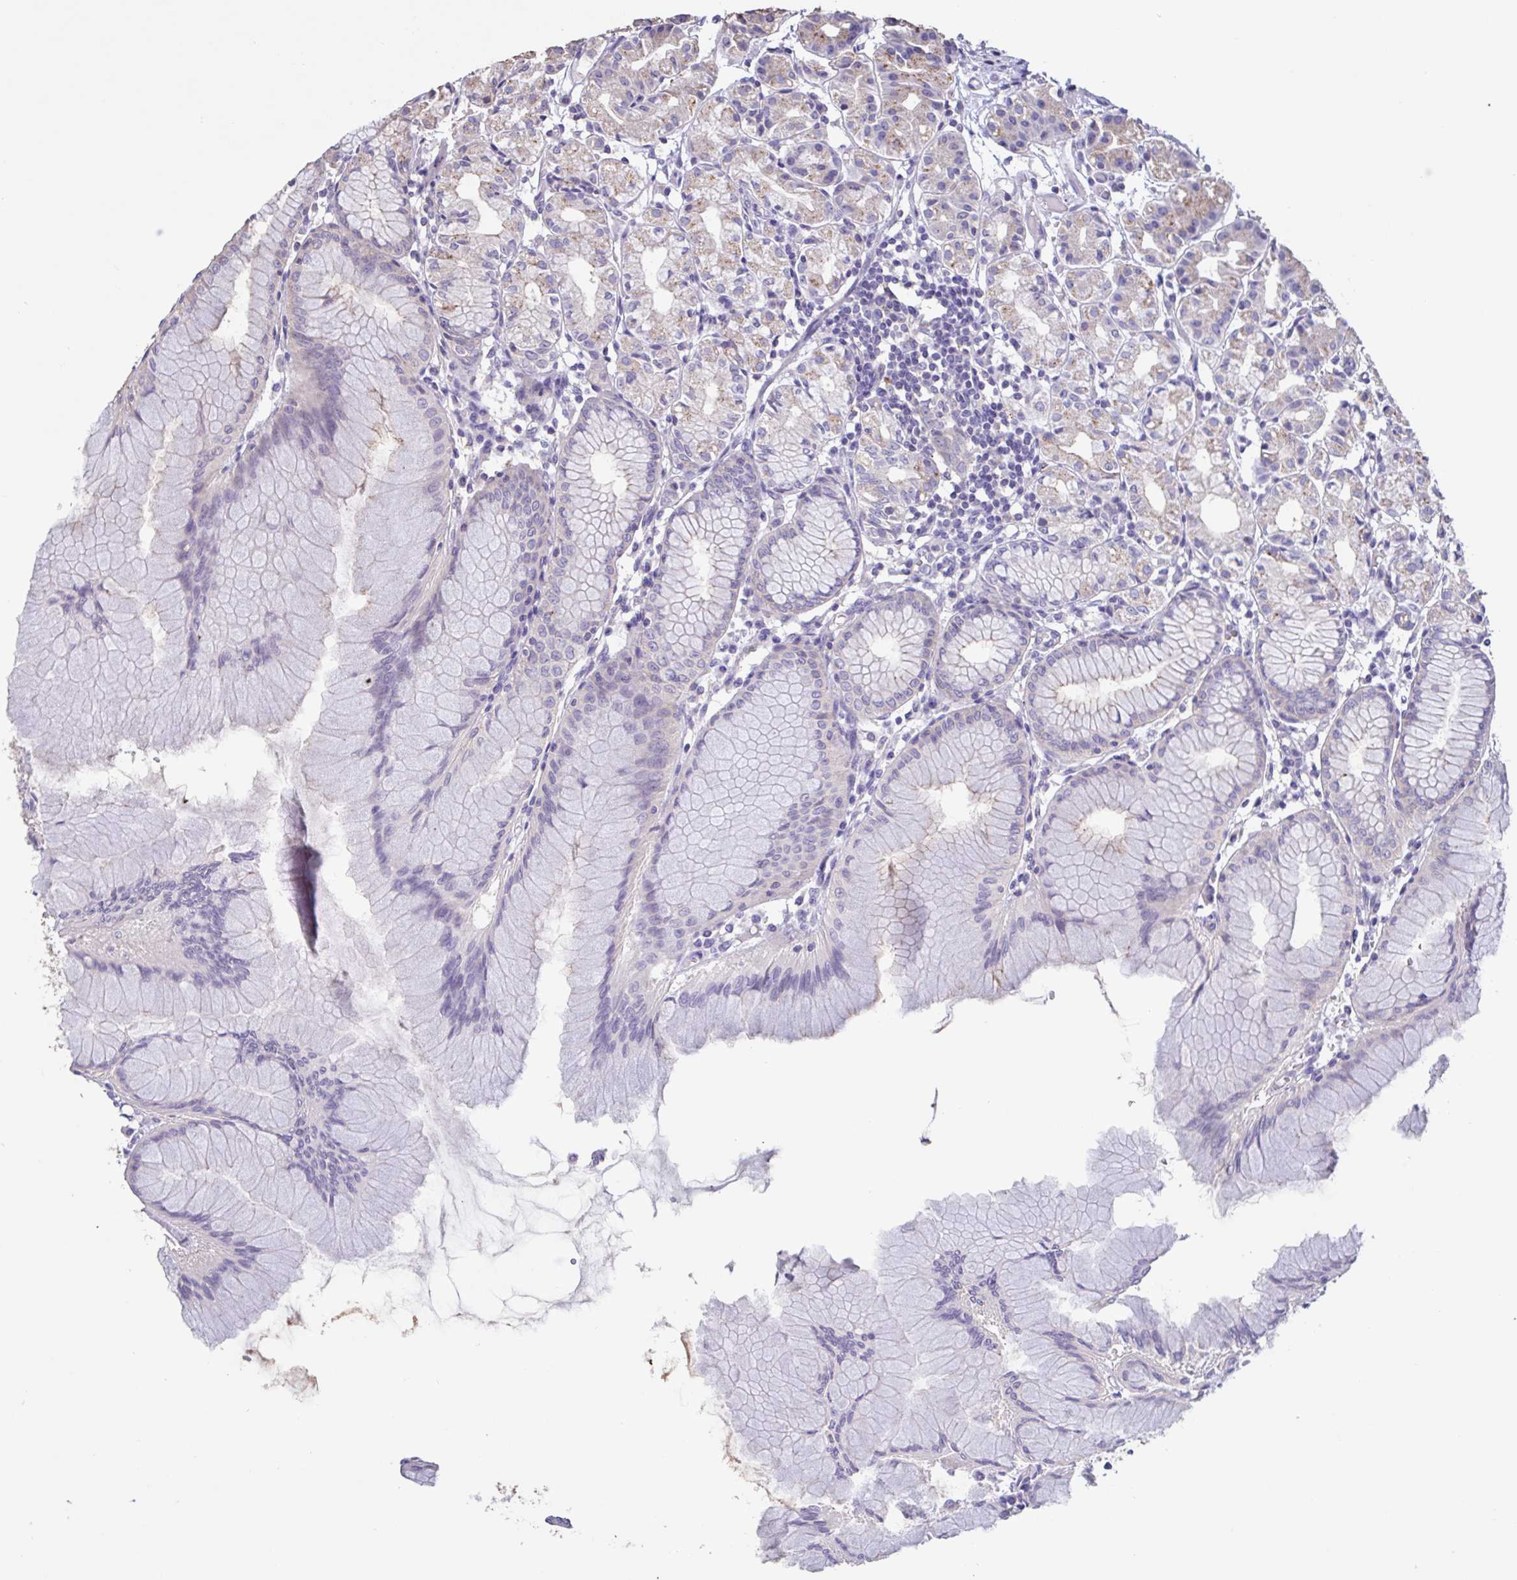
{"staining": {"intensity": "moderate", "quantity": "<25%", "location": "cytoplasmic/membranous"}, "tissue": "stomach", "cell_type": "Glandular cells", "image_type": "normal", "snomed": [{"axis": "morphology", "description": "Normal tissue, NOS"}, {"axis": "topography", "description": "Stomach"}], "caption": "A histopathology image of human stomach stained for a protein demonstrates moderate cytoplasmic/membranous brown staining in glandular cells.", "gene": "CHMP5", "patient": {"sex": "female", "age": 57}}